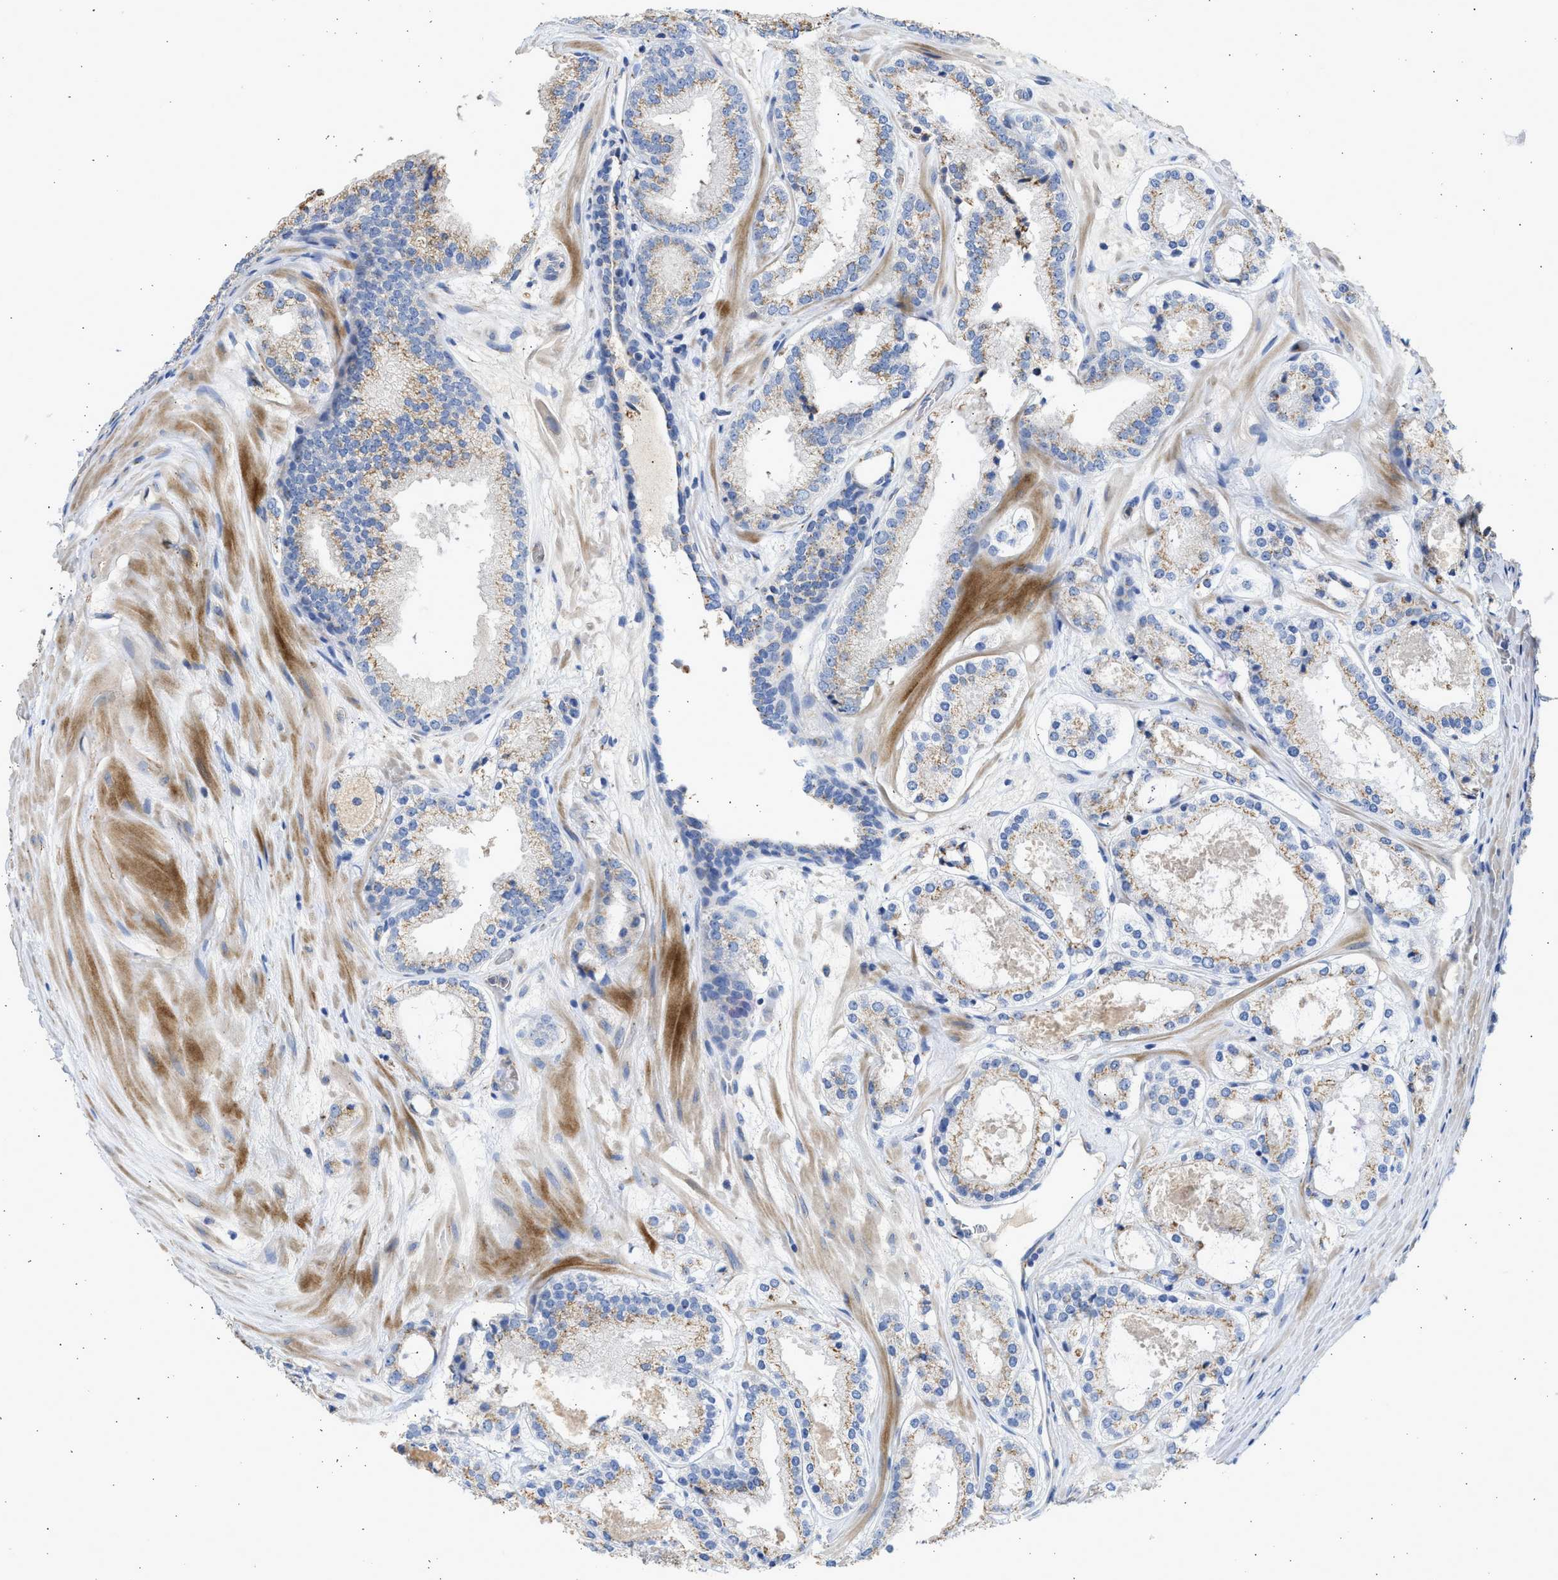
{"staining": {"intensity": "moderate", "quantity": "25%-75%", "location": "cytoplasmic/membranous"}, "tissue": "prostate cancer", "cell_type": "Tumor cells", "image_type": "cancer", "snomed": [{"axis": "morphology", "description": "Adenocarcinoma, High grade"}, {"axis": "topography", "description": "Prostate"}], "caption": "Protein expression analysis of prostate high-grade adenocarcinoma displays moderate cytoplasmic/membranous positivity in about 25%-75% of tumor cells.", "gene": "IPO8", "patient": {"sex": "male", "age": 65}}